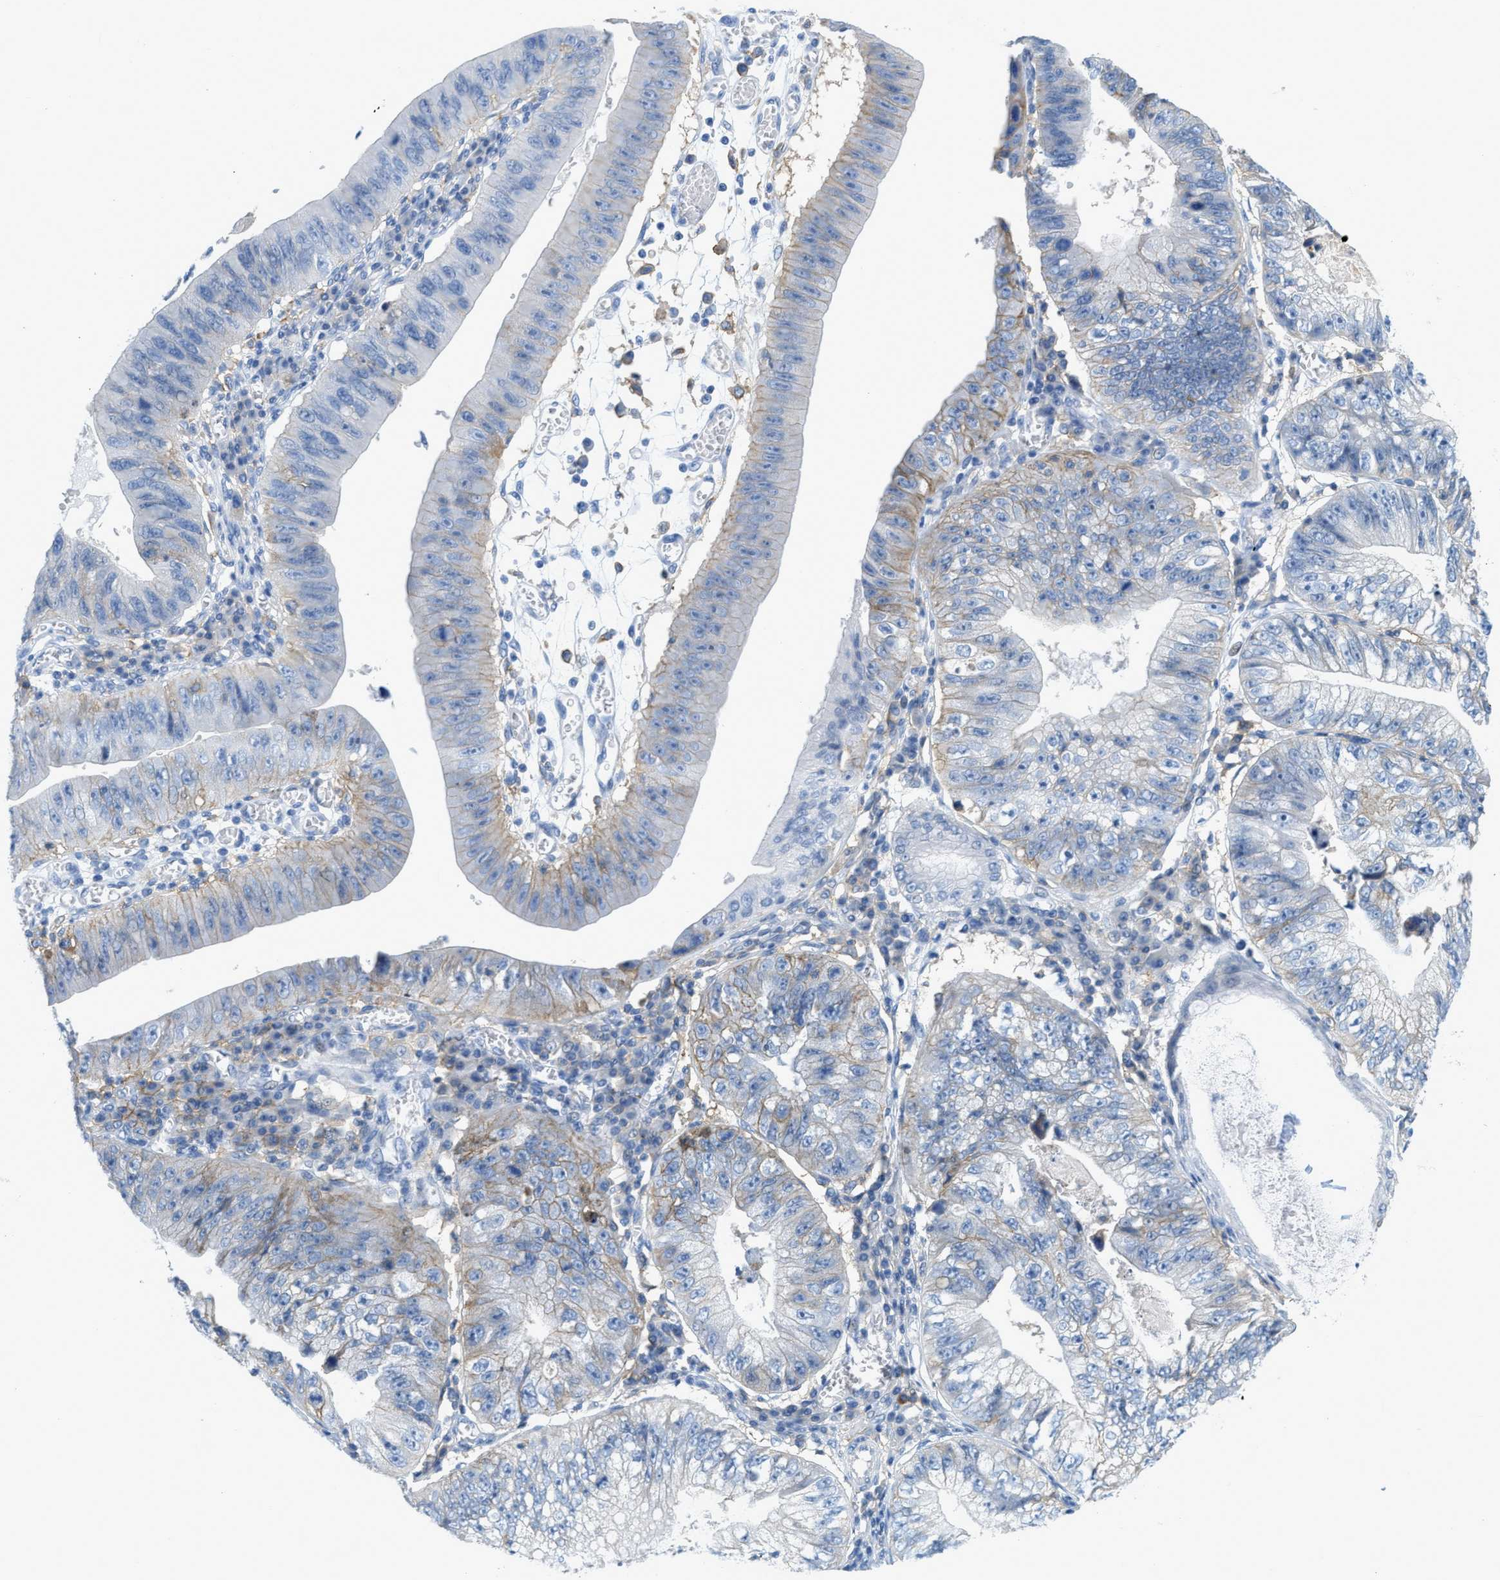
{"staining": {"intensity": "weak", "quantity": "<25%", "location": "cytoplasmic/membranous"}, "tissue": "stomach cancer", "cell_type": "Tumor cells", "image_type": "cancer", "snomed": [{"axis": "morphology", "description": "Adenocarcinoma, NOS"}, {"axis": "topography", "description": "Stomach"}], "caption": "Immunohistochemistry image of neoplastic tissue: human stomach adenocarcinoma stained with DAB (3,3'-diaminobenzidine) exhibits no significant protein expression in tumor cells.", "gene": "SLC3A2", "patient": {"sex": "male", "age": 59}}